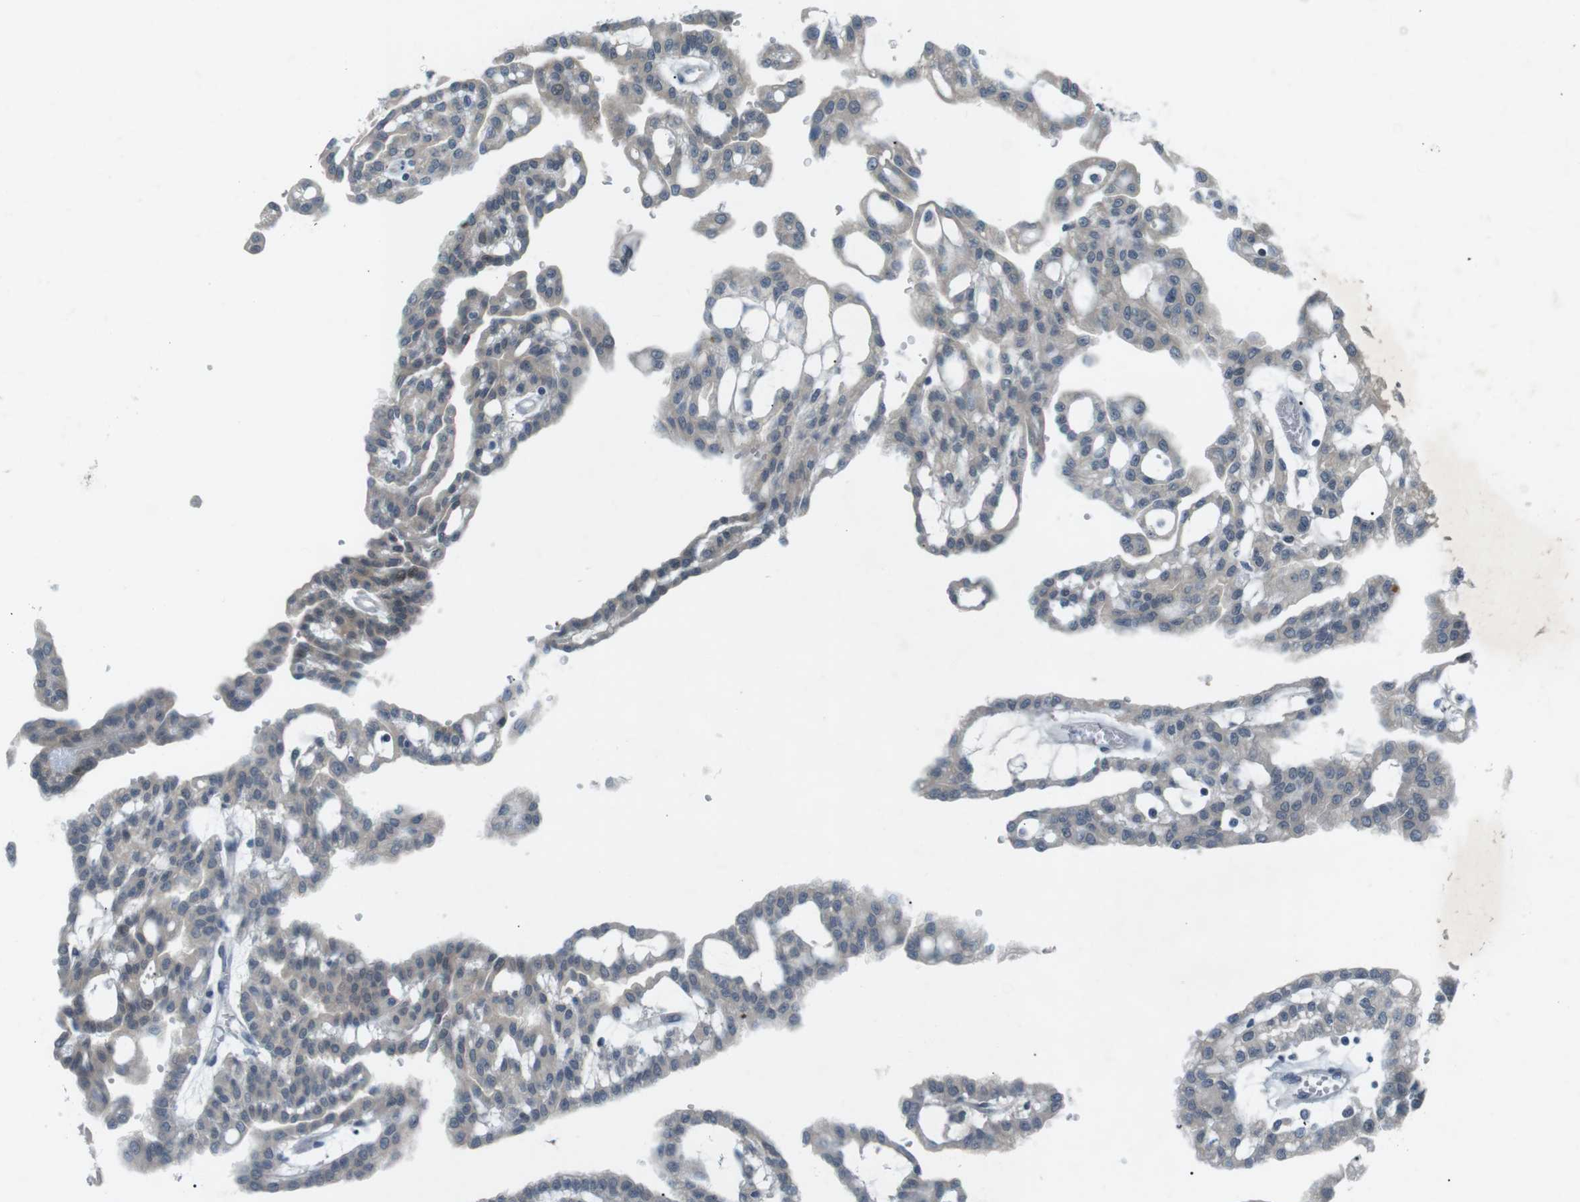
{"staining": {"intensity": "negative", "quantity": "none", "location": "none"}, "tissue": "renal cancer", "cell_type": "Tumor cells", "image_type": "cancer", "snomed": [{"axis": "morphology", "description": "Adenocarcinoma, NOS"}, {"axis": "topography", "description": "Kidney"}], "caption": "This is a histopathology image of IHC staining of renal cancer, which shows no expression in tumor cells. The staining was performed using DAB to visualize the protein expression in brown, while the nuclei were stained in blue with hematoxylin (Magnification: 20x).", "gene": "RTN3", "patient": {"sex": "male", "age": 63}}